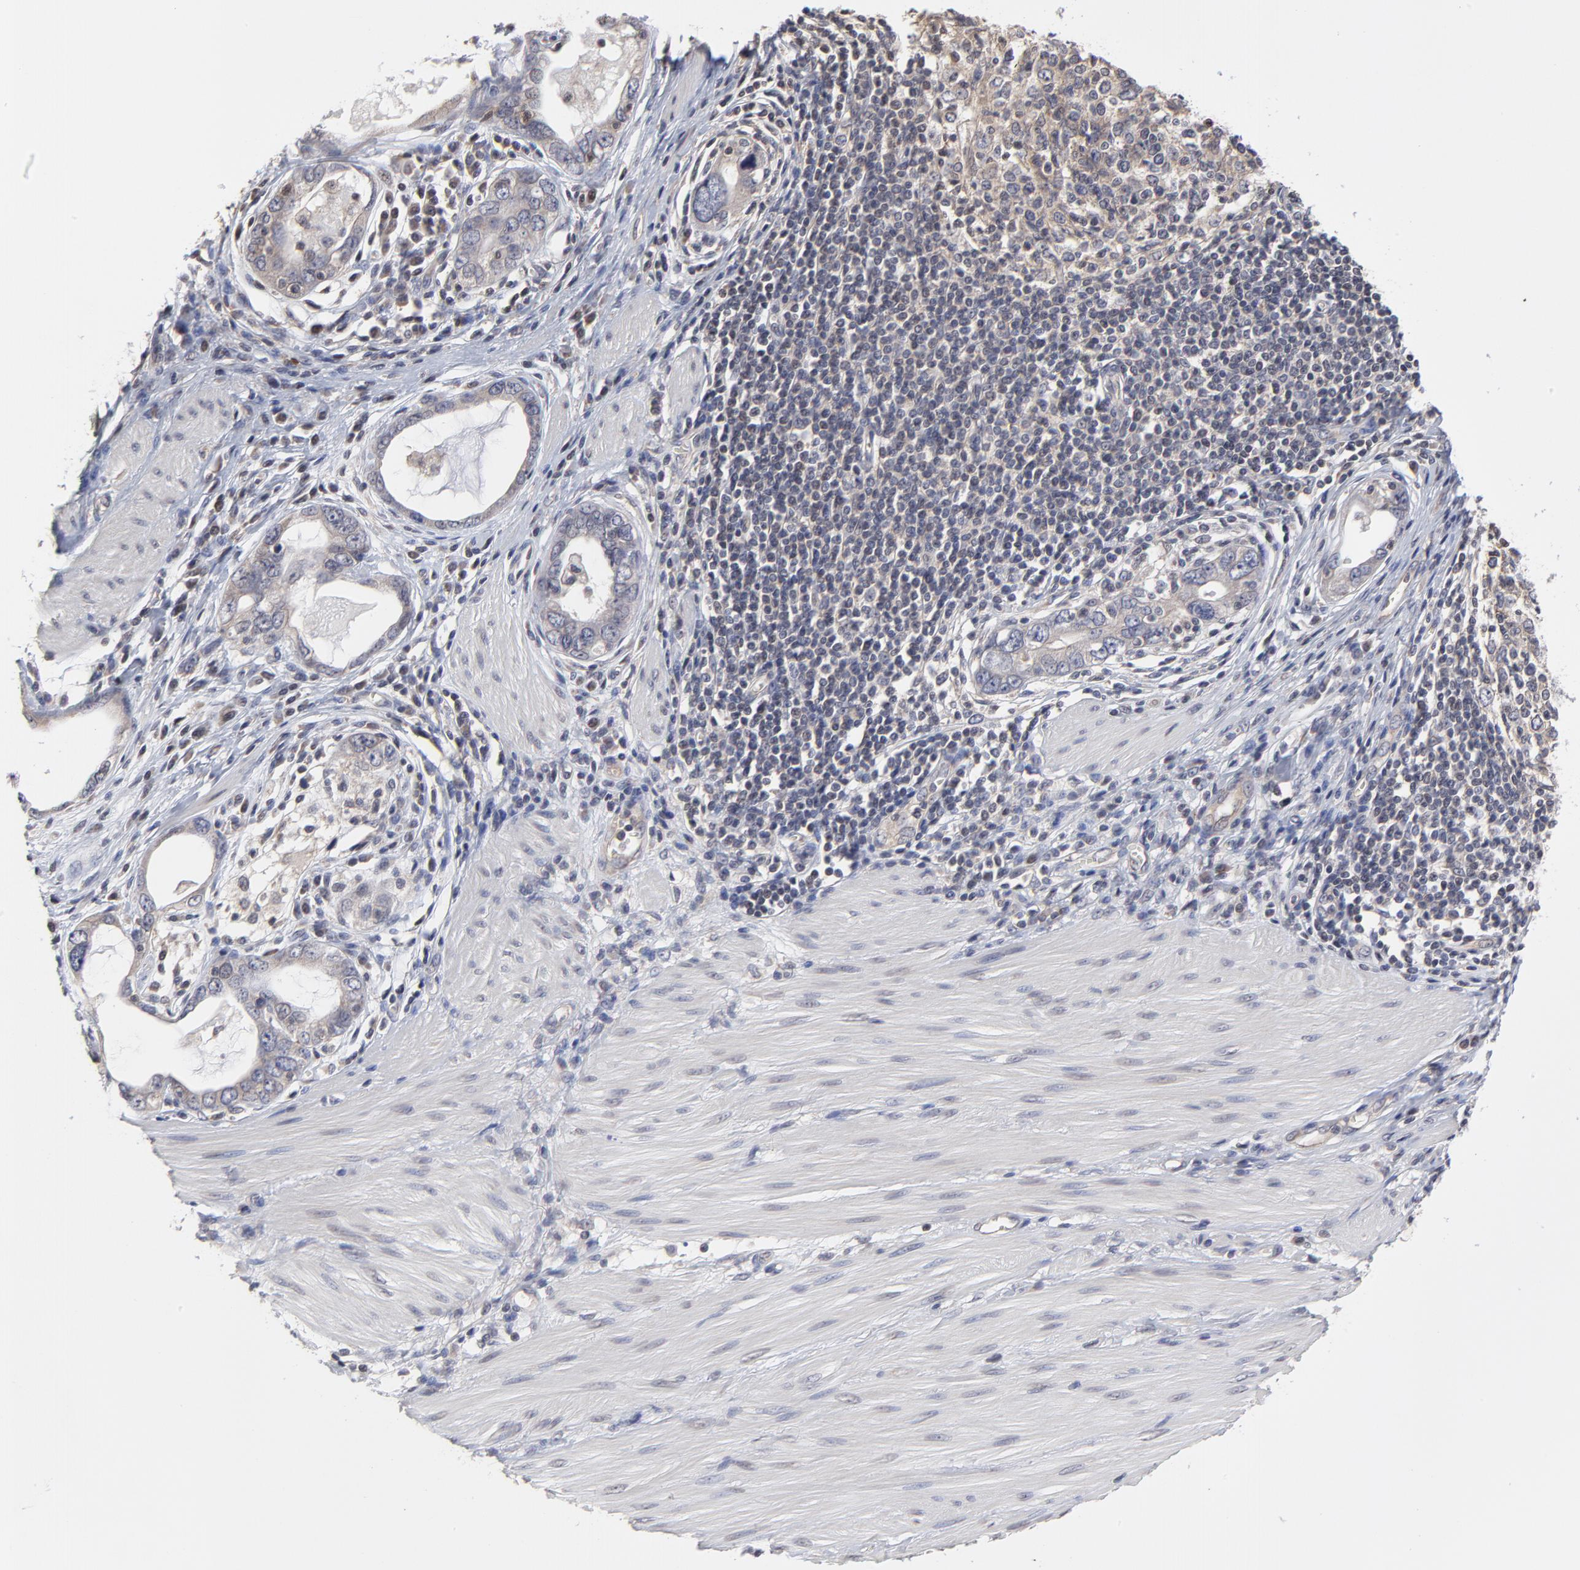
{"staining": {"intensity": "weak", "quantity": ">75%", "location": "cytoplasmic/membranous"}, "tissue": "stomach cancer", "cell_type": "Tumor cells", "image_type": "cancer", "snomed": [{"axis": "morphology", "description": "Adenocarcinoma, NOS"}, {"axis": "topography", "description": "Stomach, lower"}], "caption": "Protein staining by IHC exhibits weak cytoplasmic/membranous positivity in about >75% of tumor cells in stomach adenocarcinoma. Immunohistochemistry stains the protein of interest in brown and the nuclei are stained blue.", "gene": "ZNF157", "patient": {"sex": "female", "age": 93}}